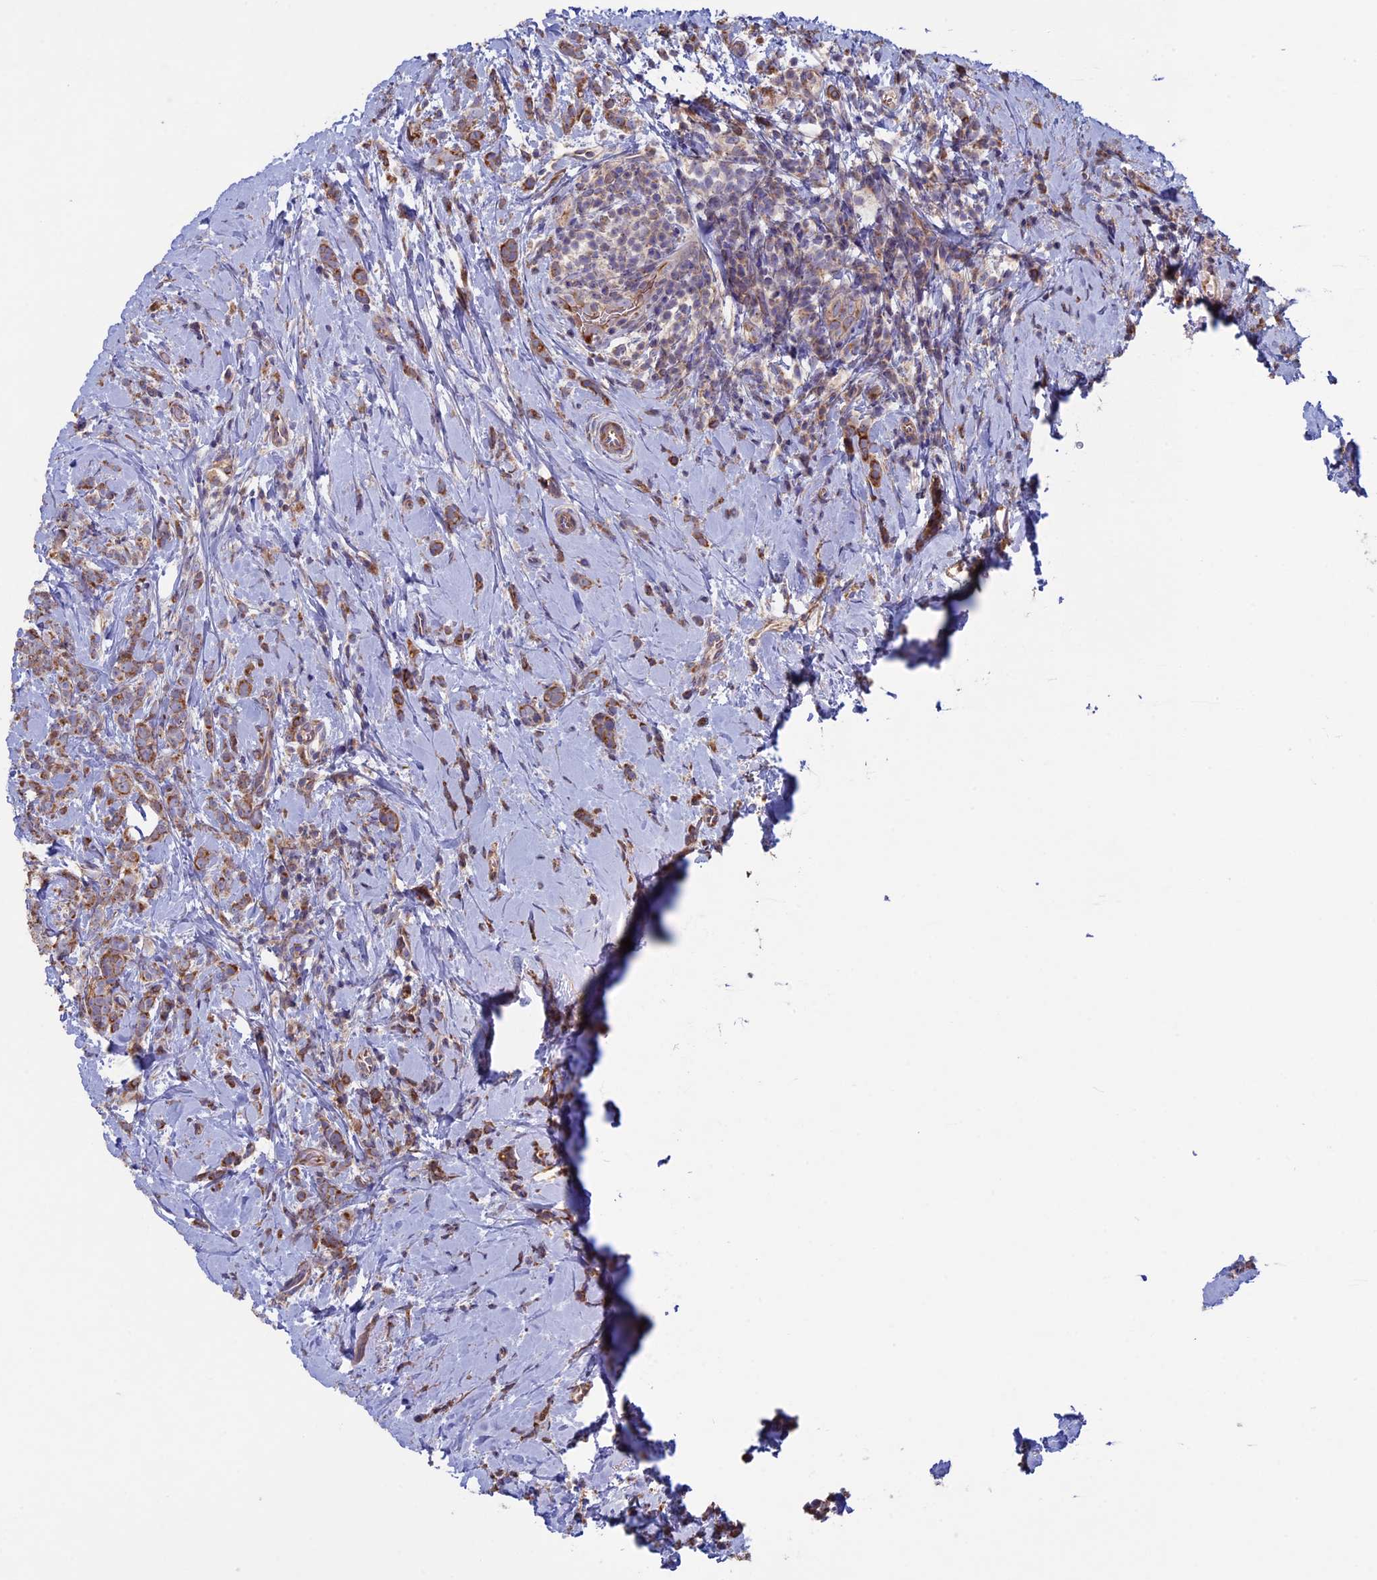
{"staining": {"intensity": "moderate", "quantity": ">75%", "location": "cytoplasmic/membranous"}, "tissue": "breast cancer", "cell_type": "Tumor cells", "image_type": "cancer", "snomed": [{"axis": "morphology", "description": "Lobular carcinoma"}, {"axis": "topography", "description": "Breast"}], "caption": "Human breast lobular carcinoma stained with a protein marker exhibits moderate staining in tumor cells.", "gene": "SLC15A5", "patient": {"sex": "female", "age": 58}}